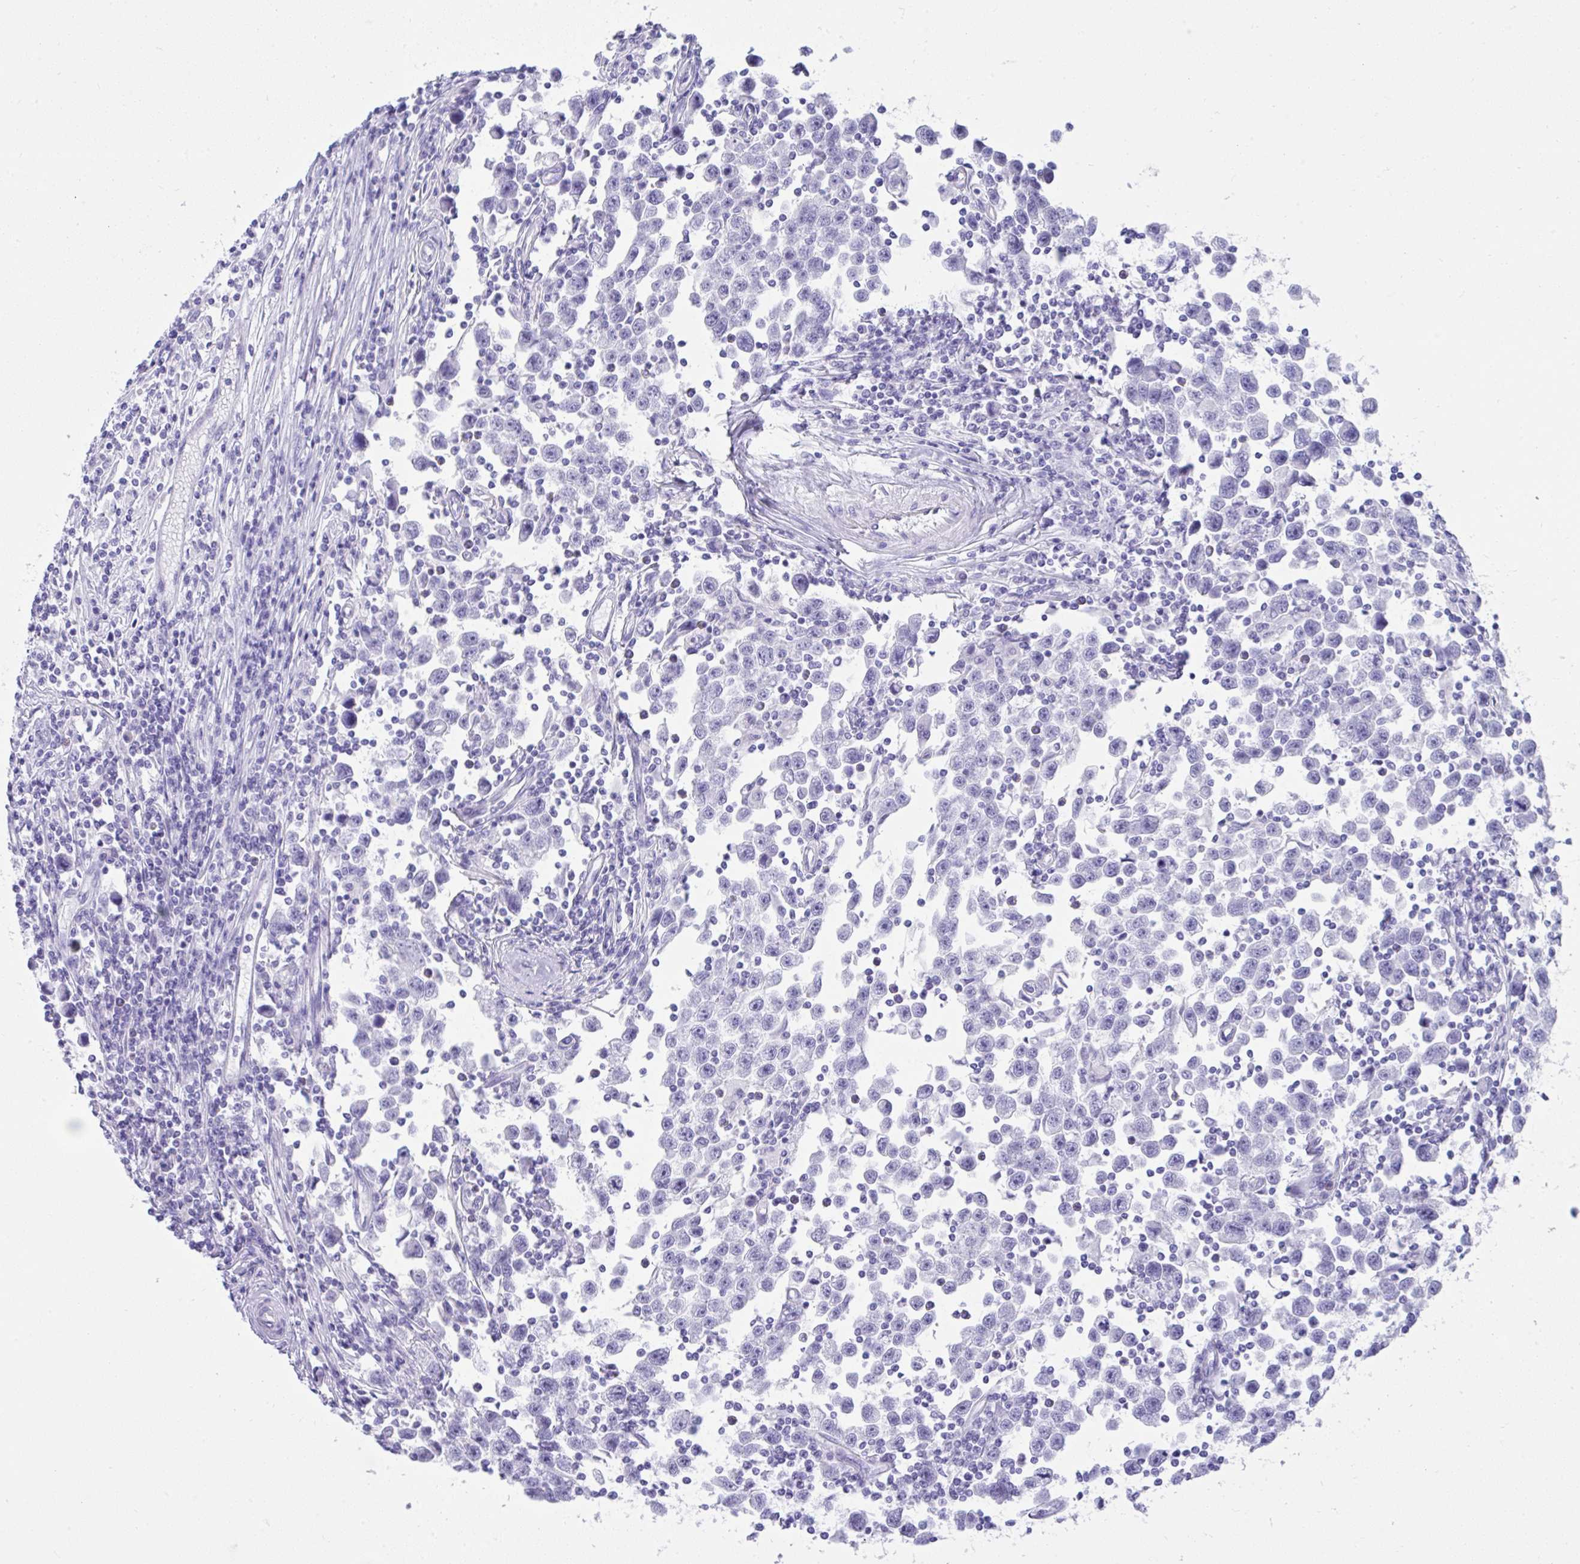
{"staining": {"intensity": "negative", "quantity": "none", "location": "none"}, "tissue": "testis cancer", "cell_type": "Tumor cells", "image_type": "cancer", "snomed": [{"axis": "morphology", "description": "Seminoma, NOS"}, {"axis": "topography", "description": "Testis"}], "caption": "Immunohistochemistry (IHC) photomicrograph of neoplastic tissue: testis cancer stained with DAB (3,3'-diaminobenzidine) exhibits no significant protein staining in tumor cells. (Stains: DAB (3,3'-diaminobenzidine) IHC with hematoxylin counter stain, Microscopy: brightfield microscopy at high magnification).", "gene": "PSCA", "patient": {"sex": "male", "age": 31}}